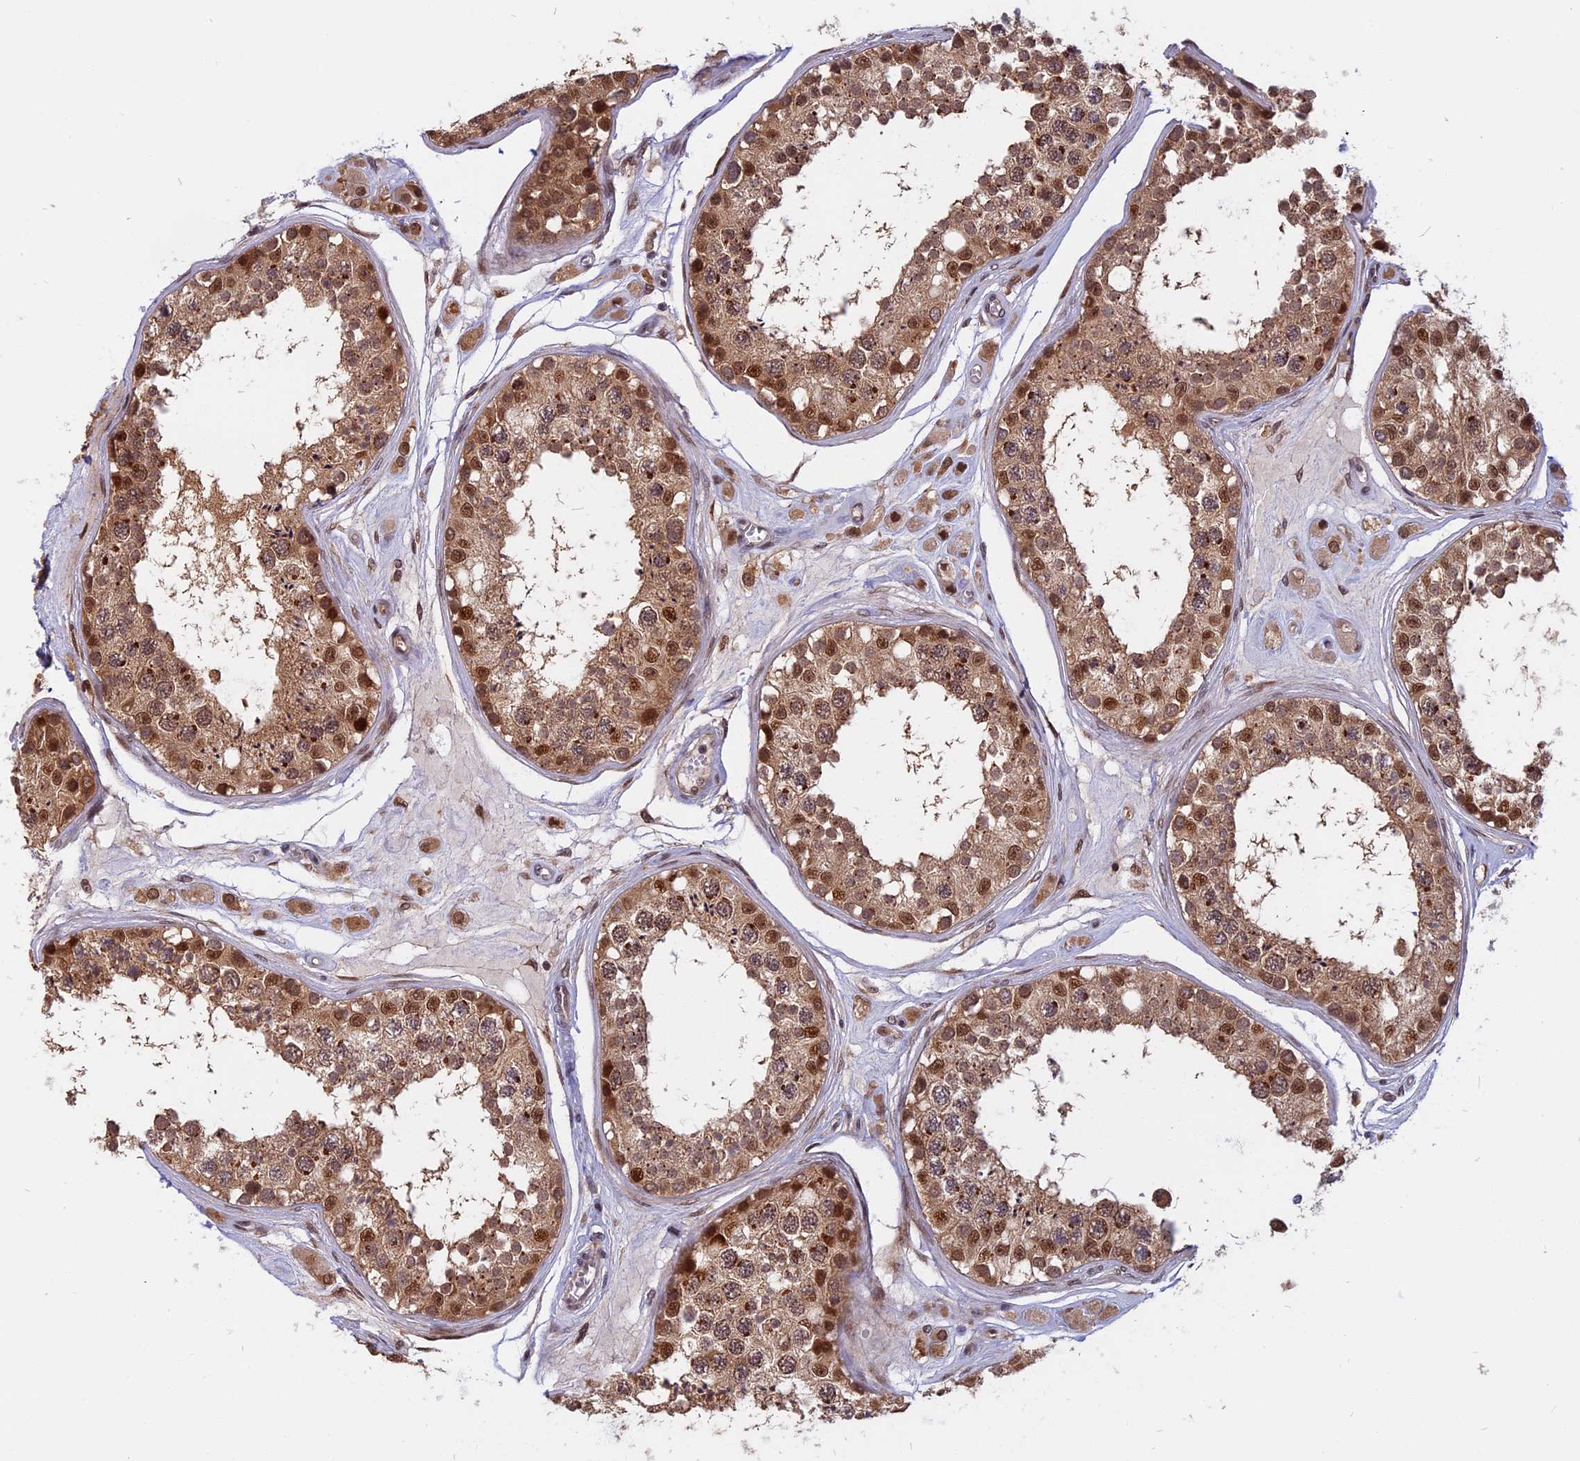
{"staining": {"intensity": "moderate", "quantity": ">75%", "location": "cytoplasmic/membranous,nuclear"}, "tissue": "testis", "cell_type": "Cells in seminiferous ducts", "image_type": "normal", "snomed": [{"axis": "morphology", "description": "Normal tissue, NOS"}, {"axis": "topography", "description": "Testis"}], "caption": "About >75% of cells in seminiferous ducts in normal testis display moderate cytoplasmic/membranous,nuclear protein positivity as visualized by brown immunohistochemical staining.", "gene": "CCDC113", "patient": {"sex": "male", "age": 25}}